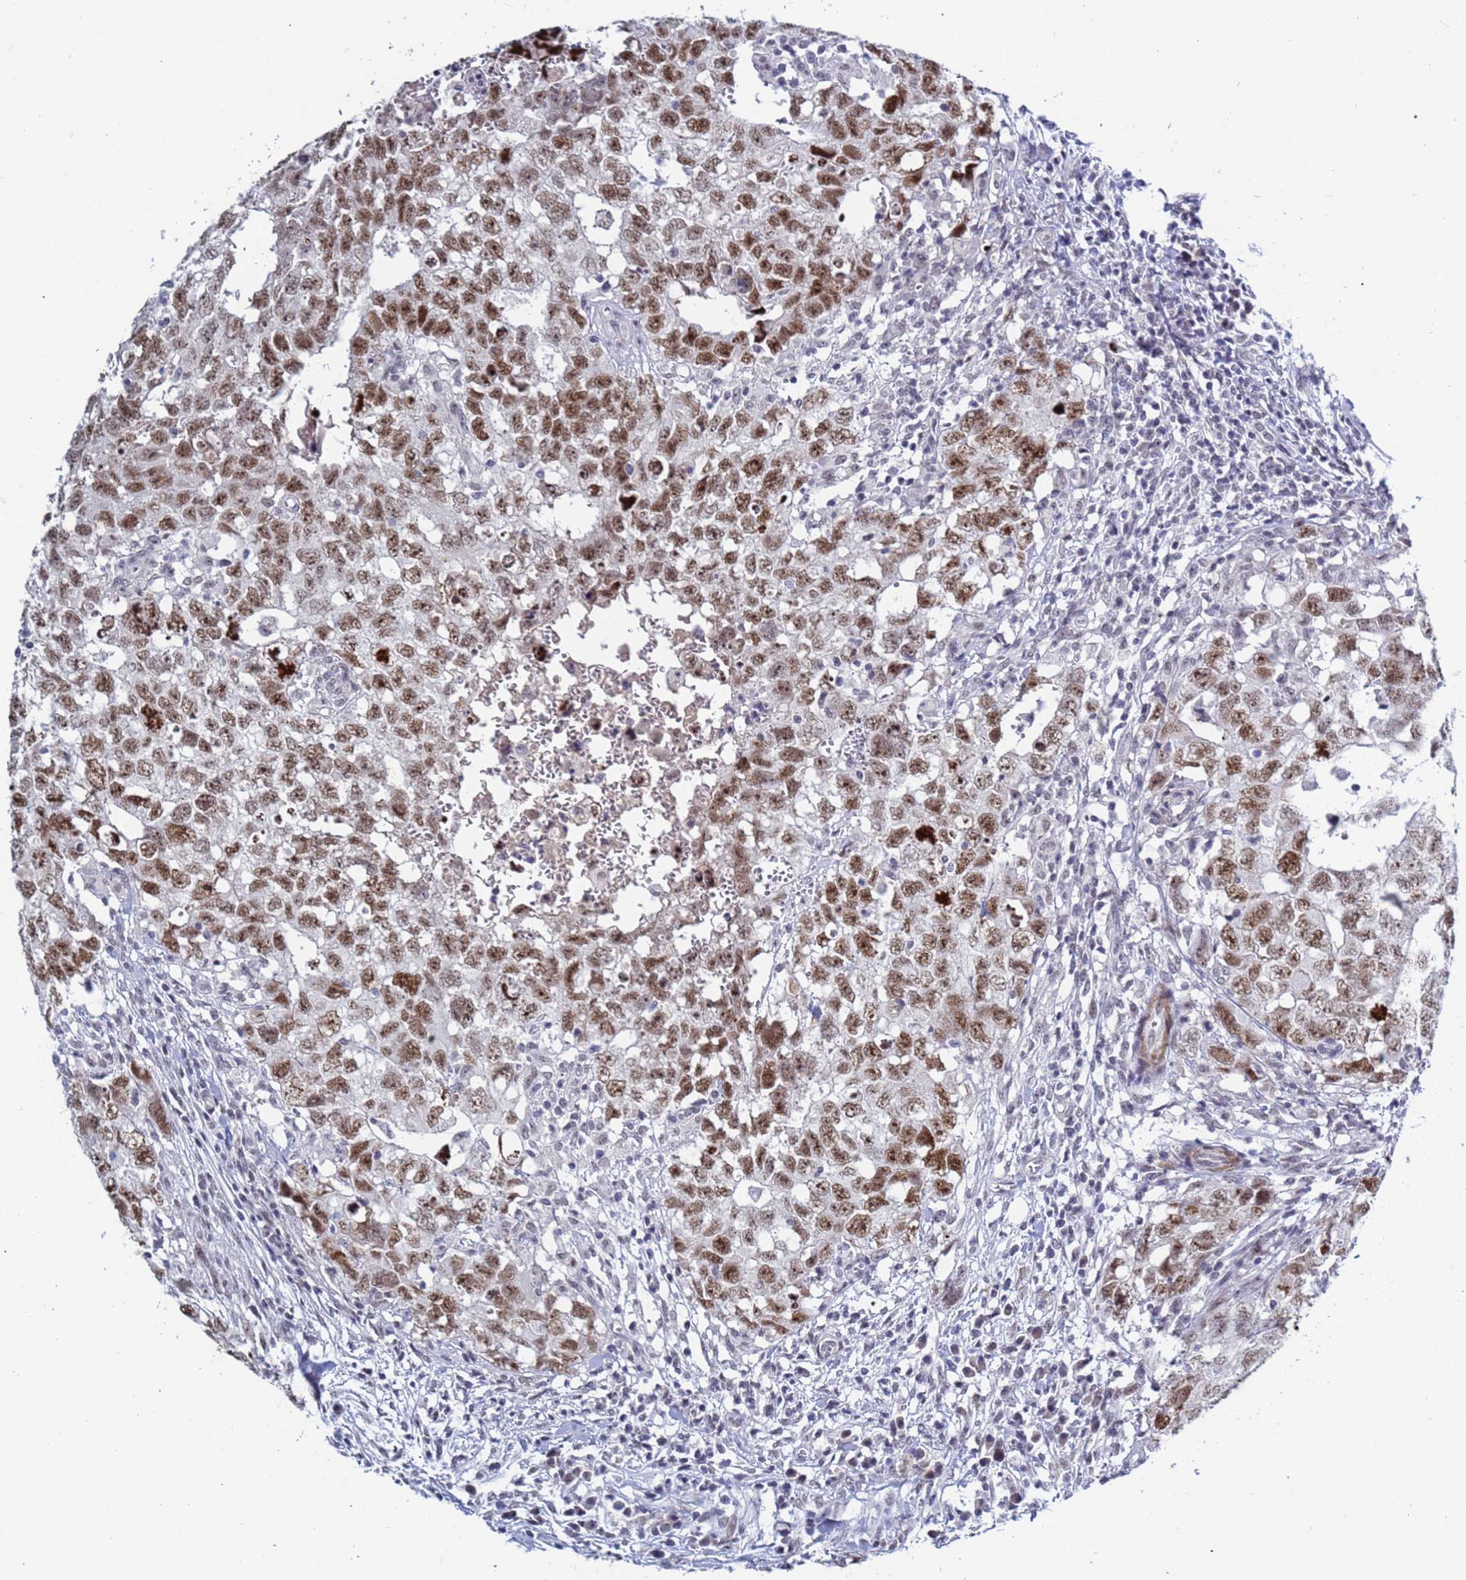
{"staining": {"intensity": "moderate", "quantity": ">75%", "location": "nuclear"}, "tissue": "testis cancer", "cell_type": "Tumor cells", "image_type": "cancer", "snomed": [{"axis": "morphology", "description": "Seminoma, NOS"}, {"axis": "morphology", "description": "Carcinoma, Embryonal, NOS"}, {"axis": "topography", "description": "Testis"}], "caption": "Approximately >75% of tumor cells in embryonal carcinoma (testis) exhibit moderate nuclear protein positivity as visualized by brown immunohistochemical staining.", "gene": "CXorf65", "patient": {"sex": "male", "age": 29}}